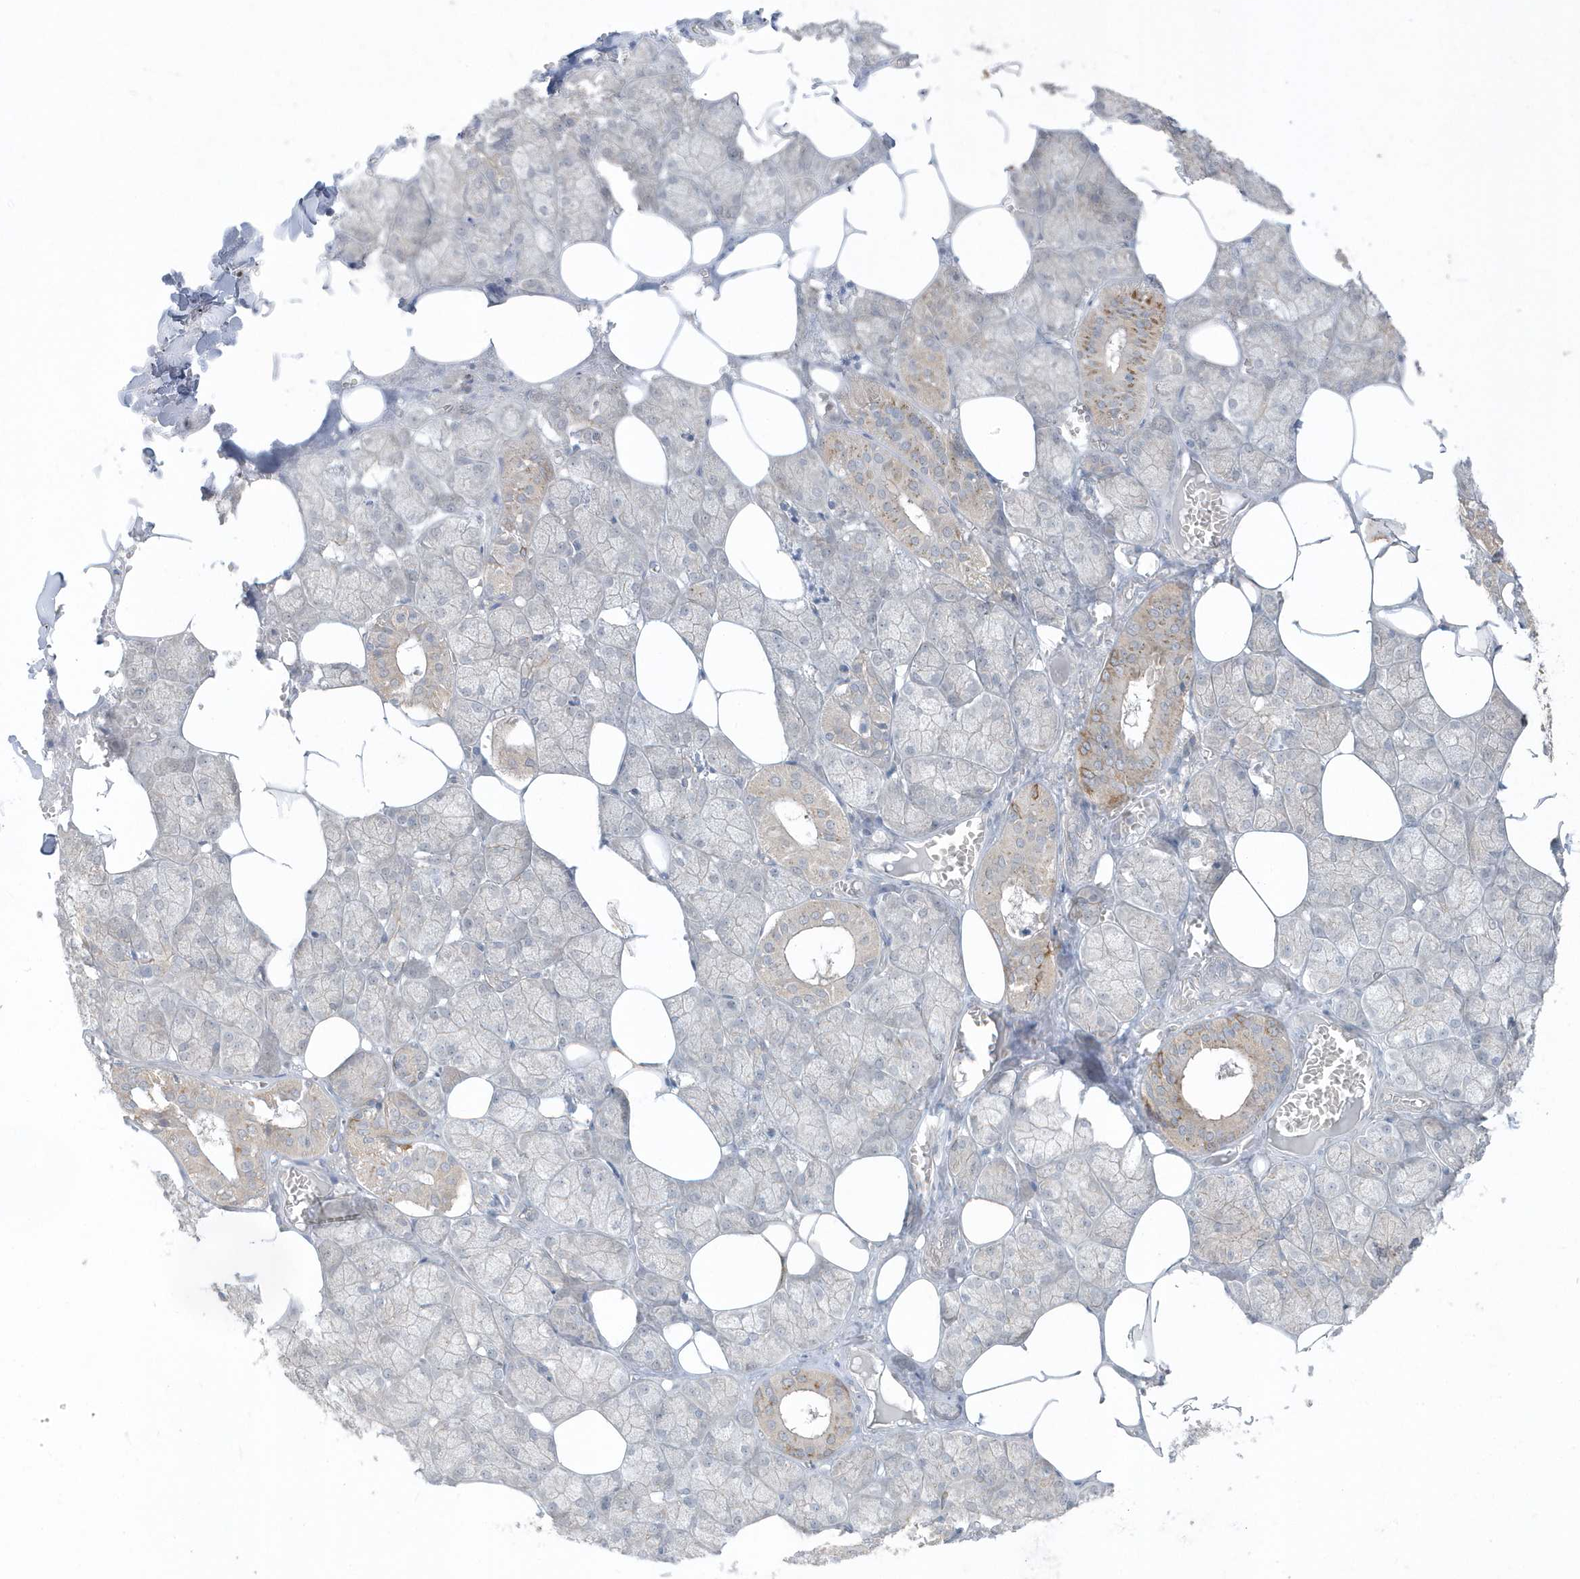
{"staining": {"intensity": "moderate", "quantity": "<25%", "location": "cytoplasmic/membranous"}, "tissue": "salivary gland", "cell_type": "Glandular cells", "image_type": "normal", "snomed": [{"axis": "morphology", "description": "Normal tissue, NOS"}, {"axis": "topography", "description": "Salivary gland"}], "caption": "Glandular cells reveal low levels of moderate cytoplasmic/membranous expression in about <25% of cells in unremarkable salivary gland. The staining is performed using DAB (3,3'-diaminobenzidine) brown chromogen to label protein expression. The nuclei are counter-stained blue using hematoxylin.", "gene": "PARD3B", "patient": {"sex": "male", "age": 62}}